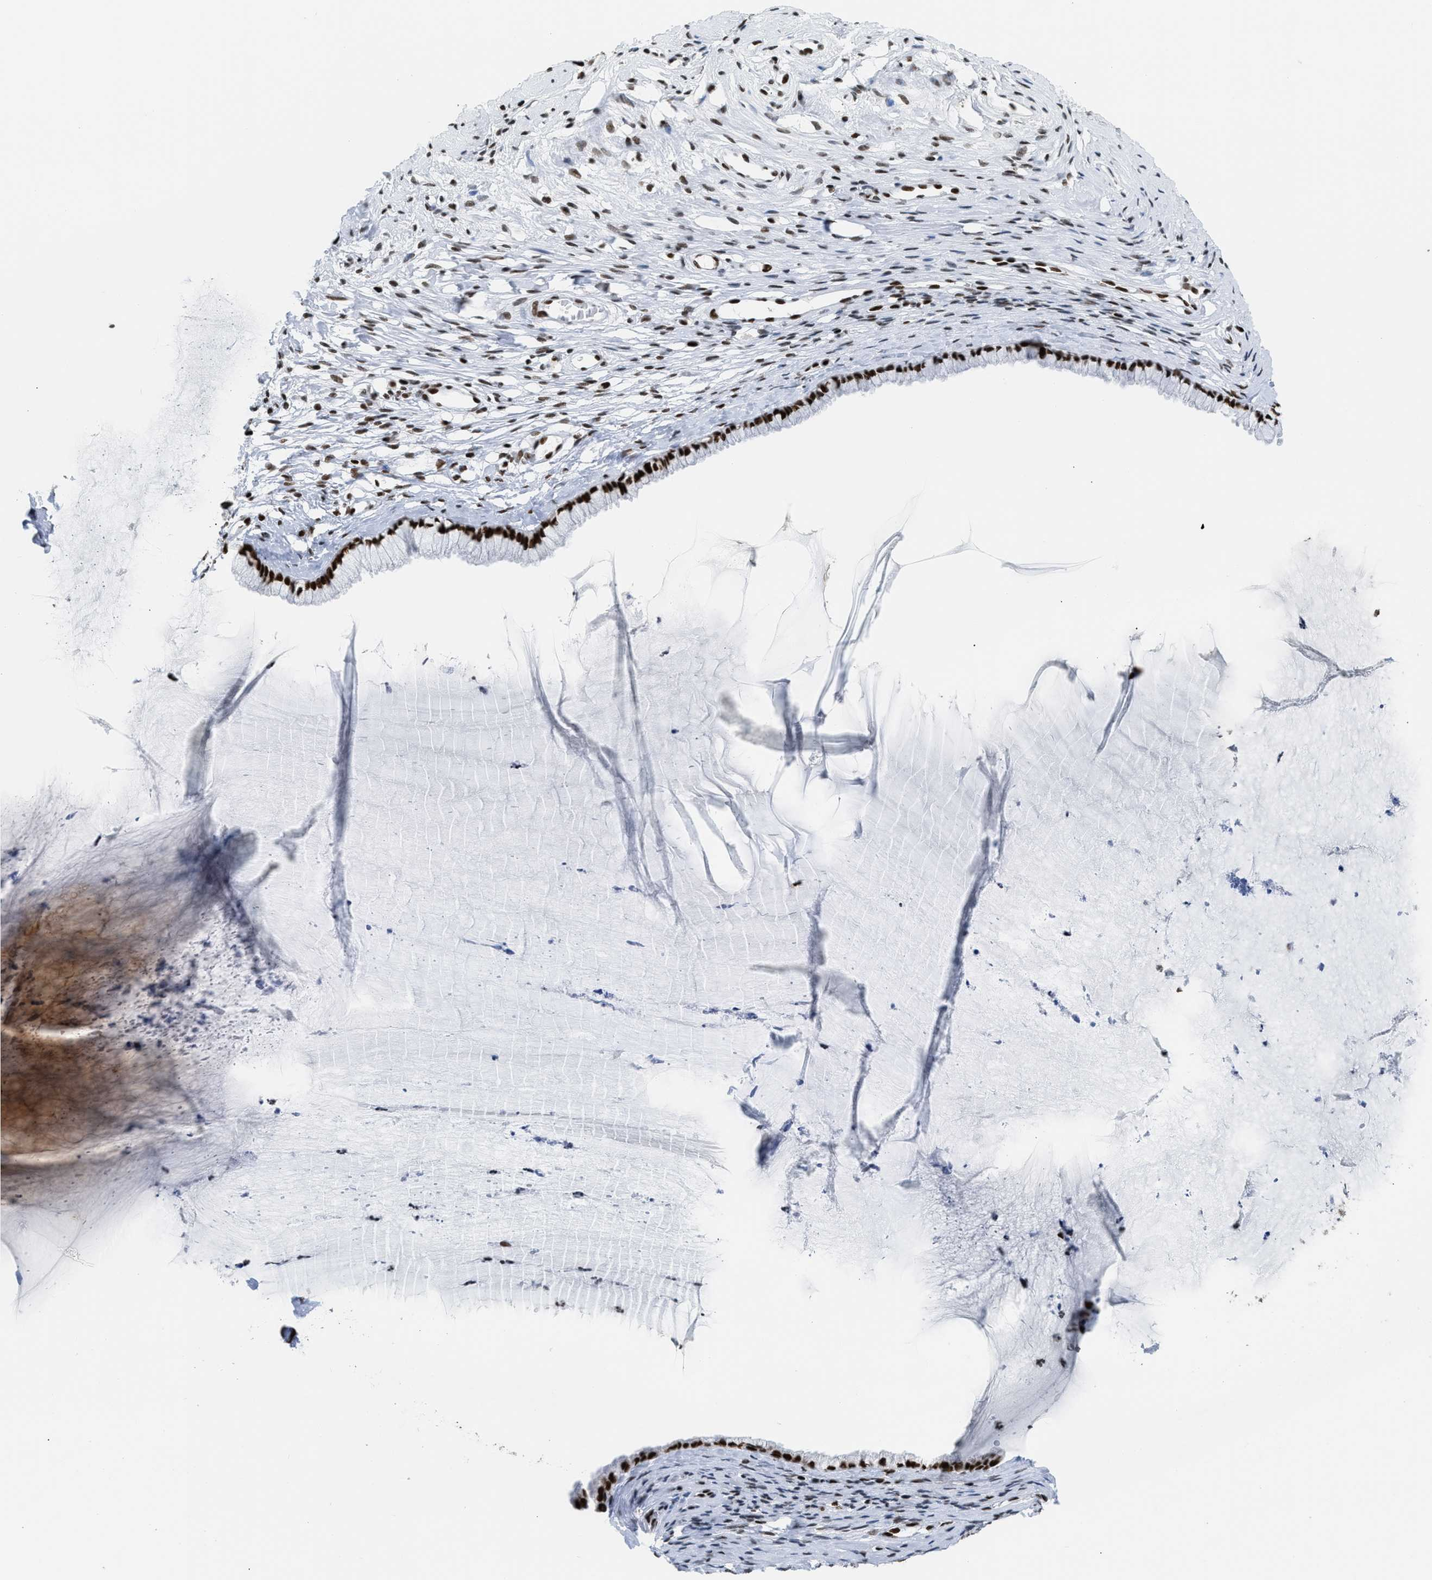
{"staining": {"intensity": "strong", "quantity": ">75%", "location": "nuclear"}, "tissue": "cervix", "cell_type": "Glandular cells", "image_type": "normal", "snomed": [{"axis": "morphology", "description": "Normal tissue, NOS"}, {"axis": "topography", "description": "Cervix"}], "caption": "A photomicrograph of cervix stained for a protein exhibits strong nuclear brown staining in glandular cells.", "gene": "PIF1", "patient": {"sex": "female", "age": 77}}